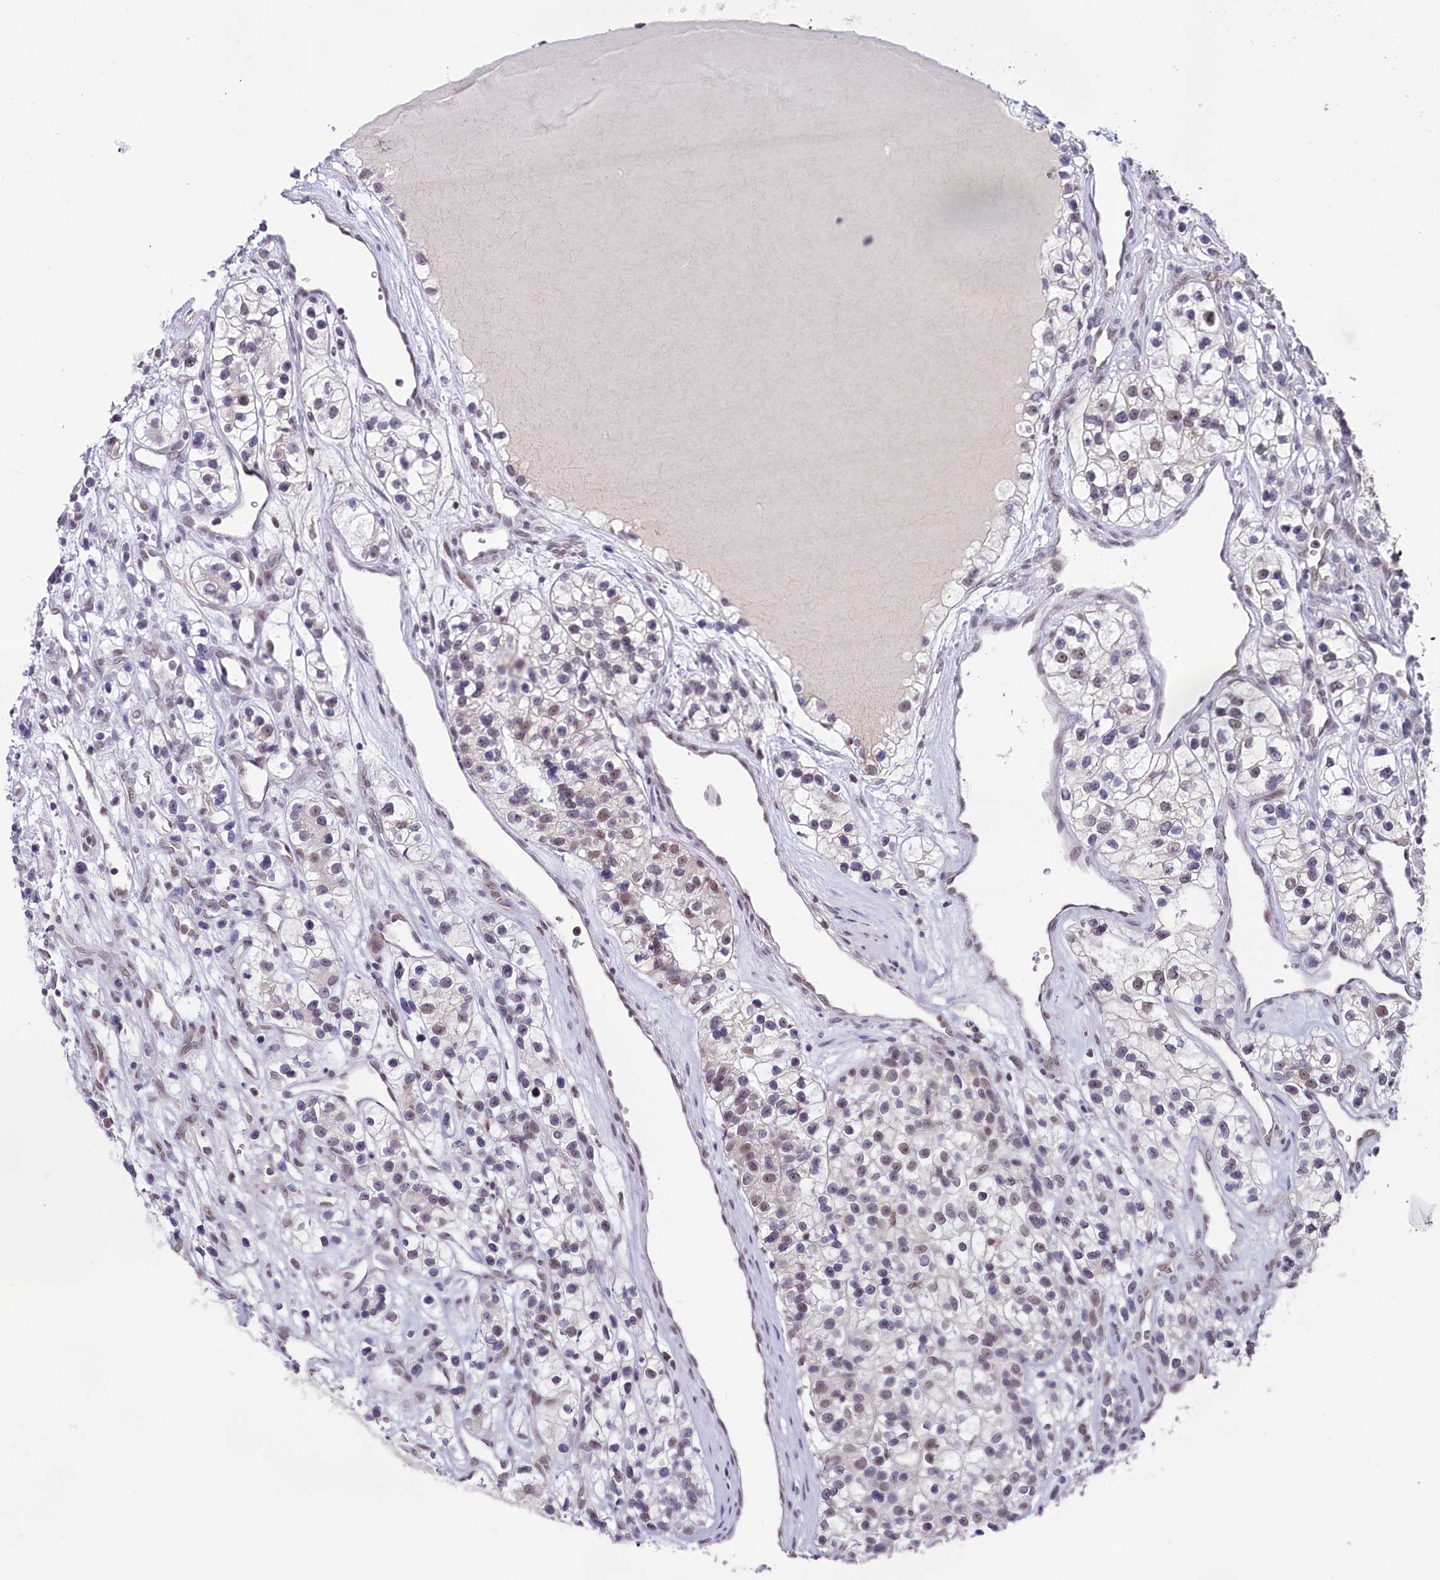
{"staining": {"intensity": "weak", "quantity": "<25%", "location": "nuclear"}, "tissue": "renal cancer", "cell_type": "Tumor cells", "image_type": "cancer", "snomed": [{"axis": "morphology", "description": "Adenocarcinoma, NOS"}, {"axis": "topography", "description": "Kidney"}], "caption": "This is an immunohistochemistry (IHC) micrograph of human renal cancer. There is no positivity in tumor cells.", "gene": "PPHLN1", "patient": {"sex": "female", "age": 57}}